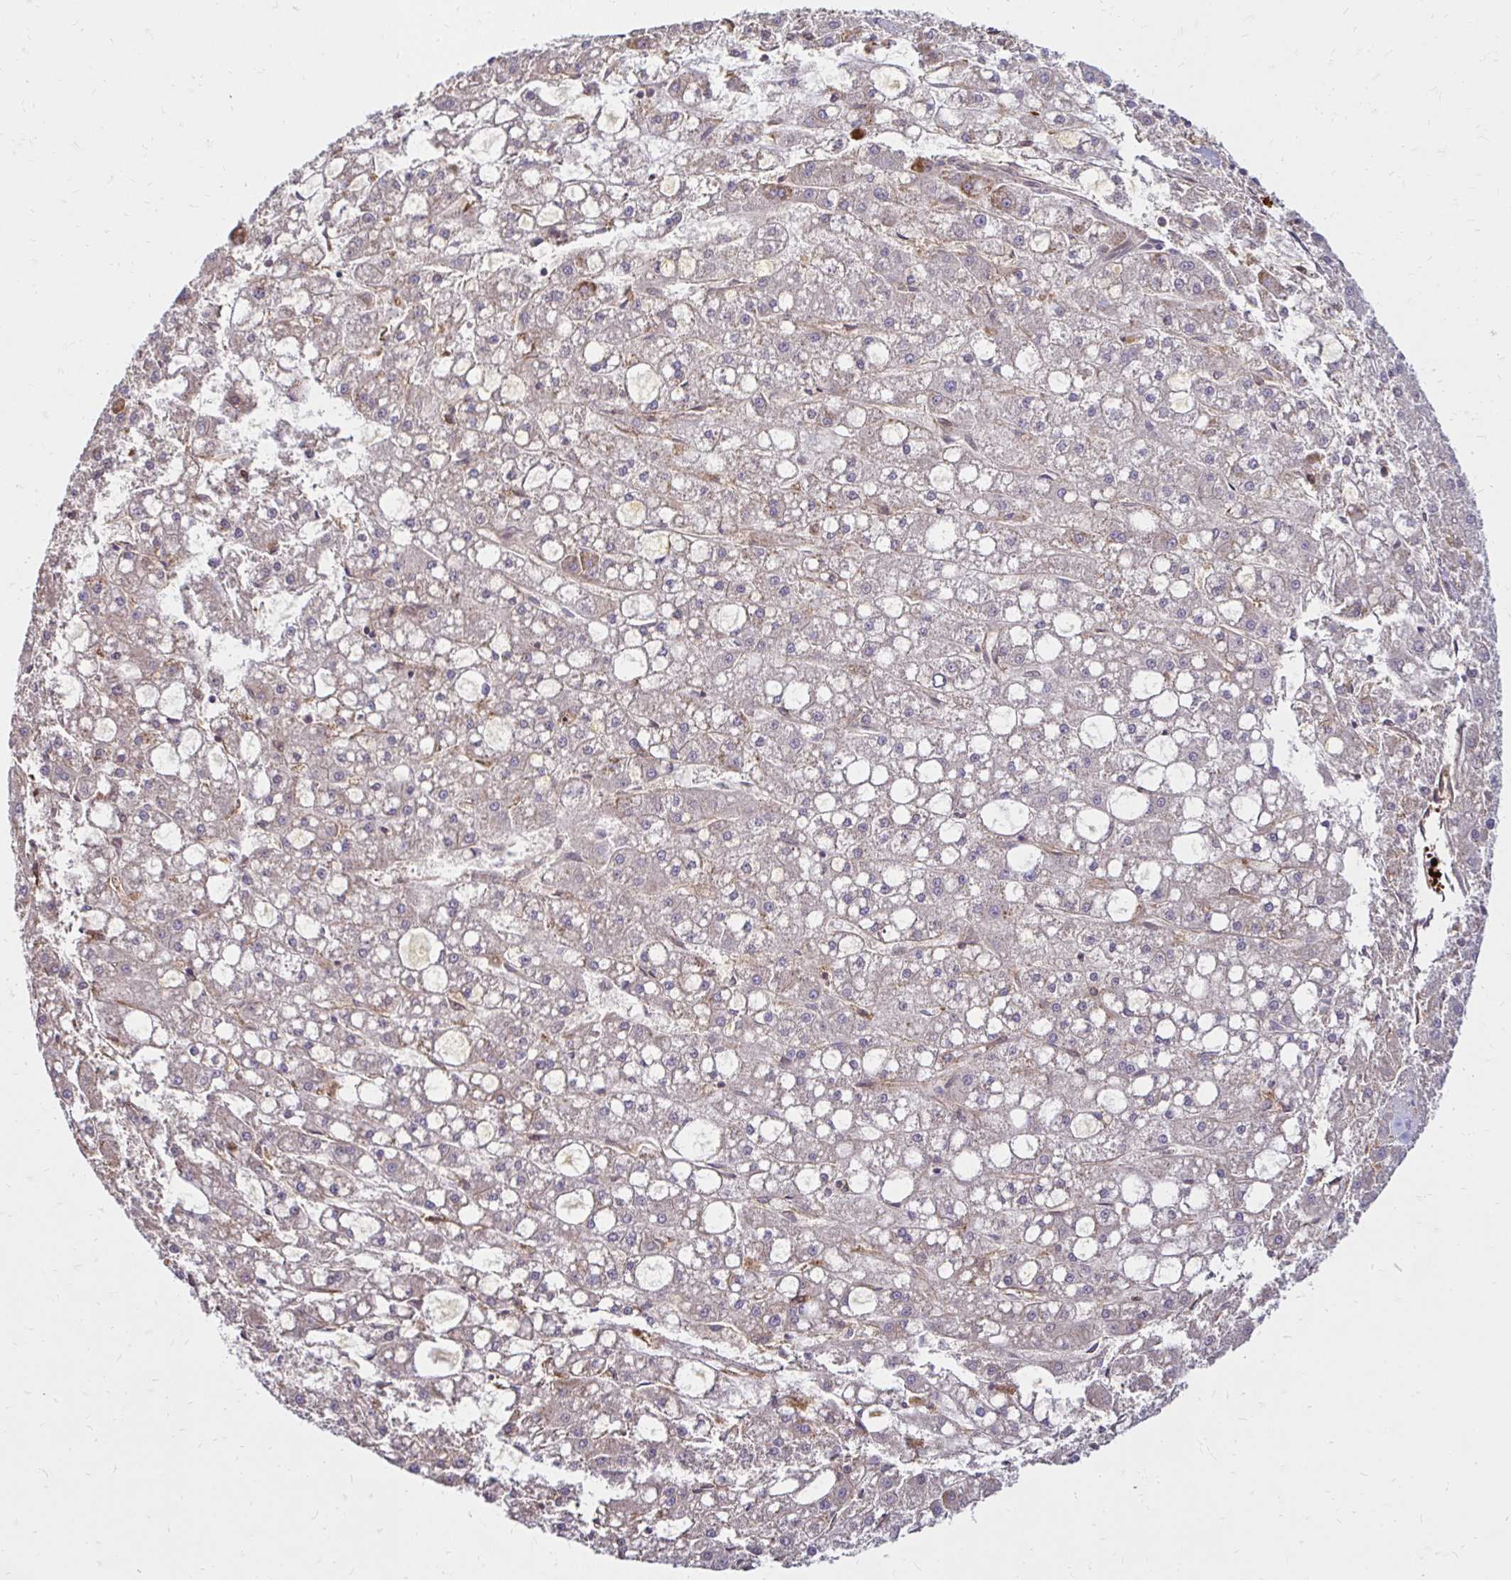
{"staining": {"intensity": "negative", "quantity": "none", "location": "none"}, "tissue": "liver cancer", "cell_type": "Tumor cells", "image_type": "cancer", "snomed": [{"axis": "morphology", "description": "Carcinoma, Hepatocellular, NOS"}, {"axis": "topography", "description": "Liver"}], "caption": "Immunohistochemistry micrograph of human liver cancer (hepatocellular carcinoma) stained for a protein (brown), which exhibits no positivity in tumor cells. (DAB (3,3'-diaminobenzidine) immunohistochemistry (IHC) visualized using brightfield microscopy, high magnification).", "gene": "ITGA2", "patient": {"sex": "male", "age": 67}}